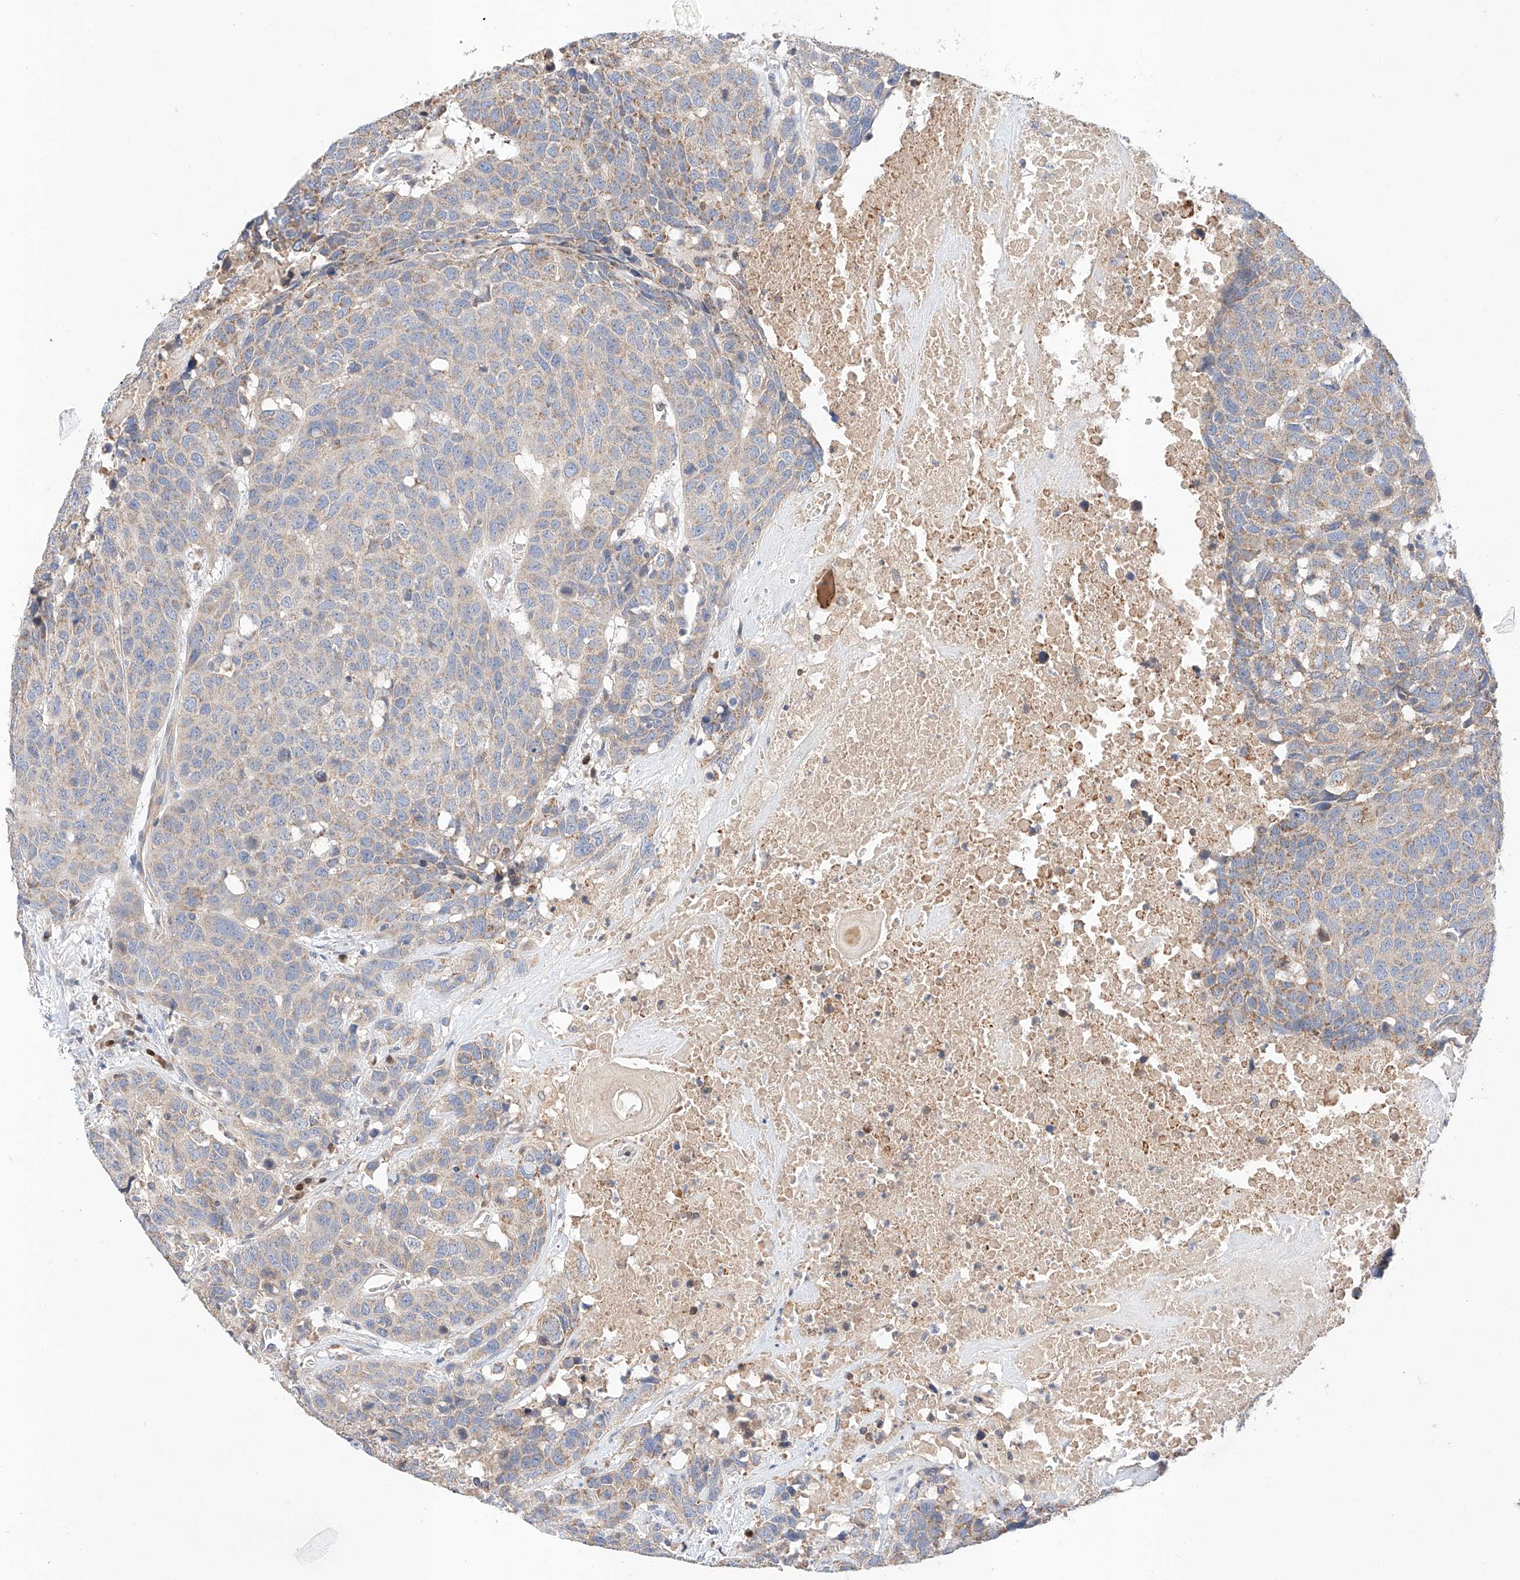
{"staining": {"intensity": "weak", "quantity": "25%-75%", "location": "cytoplasmic/membranous"}, "tissue": "head and neck cancer", "cell_type": "Tumor cells", "image_type": "cancer", "snomed": [{"axis": "morphology", "description": "Squamous cell carcinoma, NOS"}, {"axis": "topography", "description": "Head-Neck"}], "caption": "Weak cytoplasmic/membranous protein expression is seen in approximately 25%-75% of tumor cells in squamous cell carcinoma (head and neck). The staining was performed using DAB (3,3'-diaminobenzidine) to visualize the protein expression in brown, while the nuclei were stained in blue with hematoxylin (Magnification: 20x).", "gene": "C6orf118", "patient": {"sex": "male", "age": 66}}